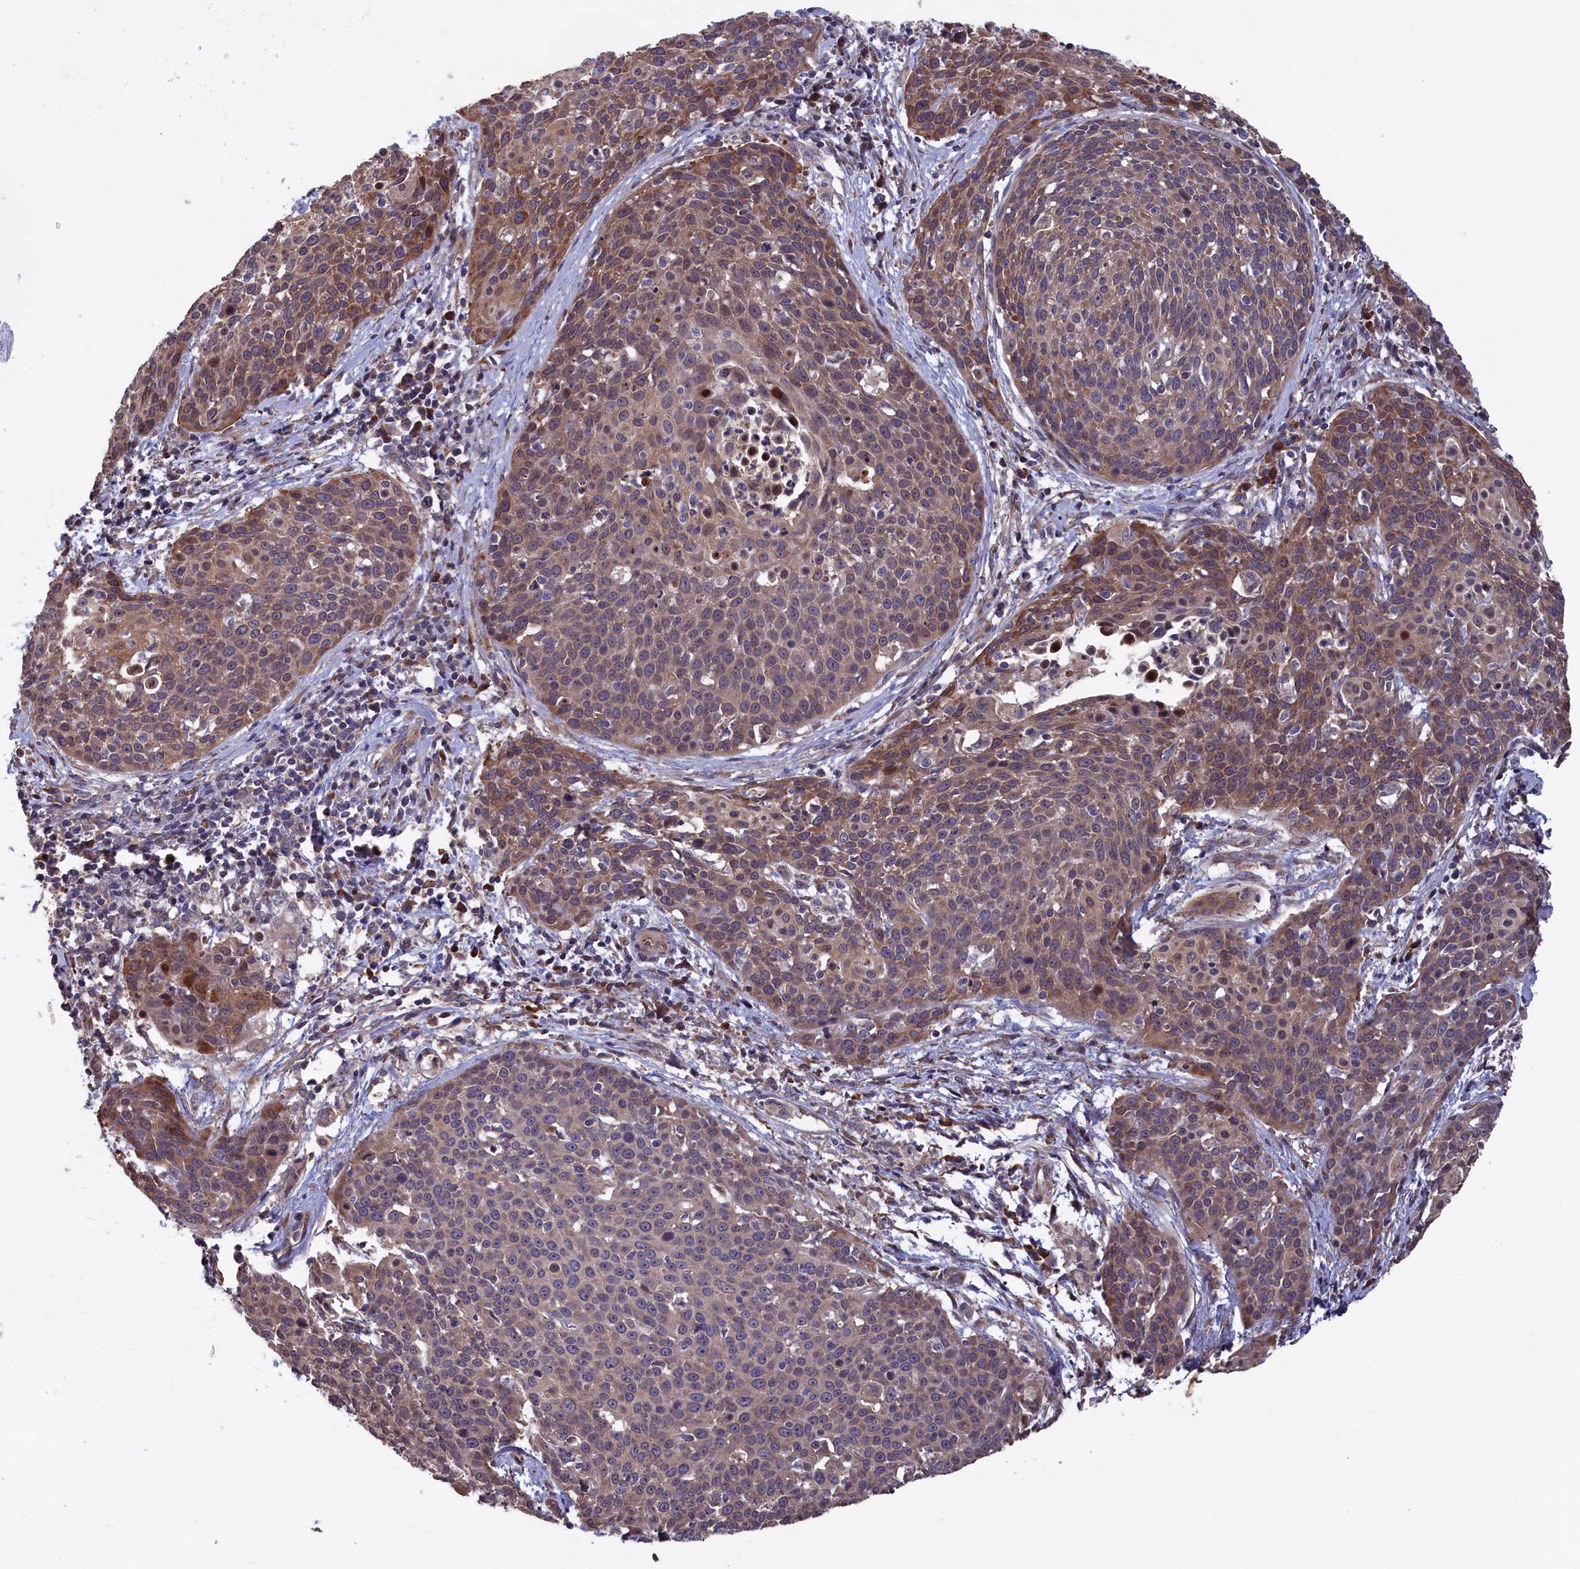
{"staining": {"intensity": "weak", "quantity": ">75%", "location": "cytoplasmic/membranous"}, "tissue": "cervical cancer", "cell_type": "Tumor cells", "image_type": "cancer", "snomed": [{"axis": "morphology", "description": "Squamous cell carcinoma, NOS"}, {"axis": "topography", "description": "Cervix"}], "caption": "Cervical cancer (squamous cell carcinoma) stained with IHC shows weak cytoplasmic/membranous expression in approximately >75% of tumor cells.", "gene": "GREB1L", "patient": {"sex": "female", "age": 38}}